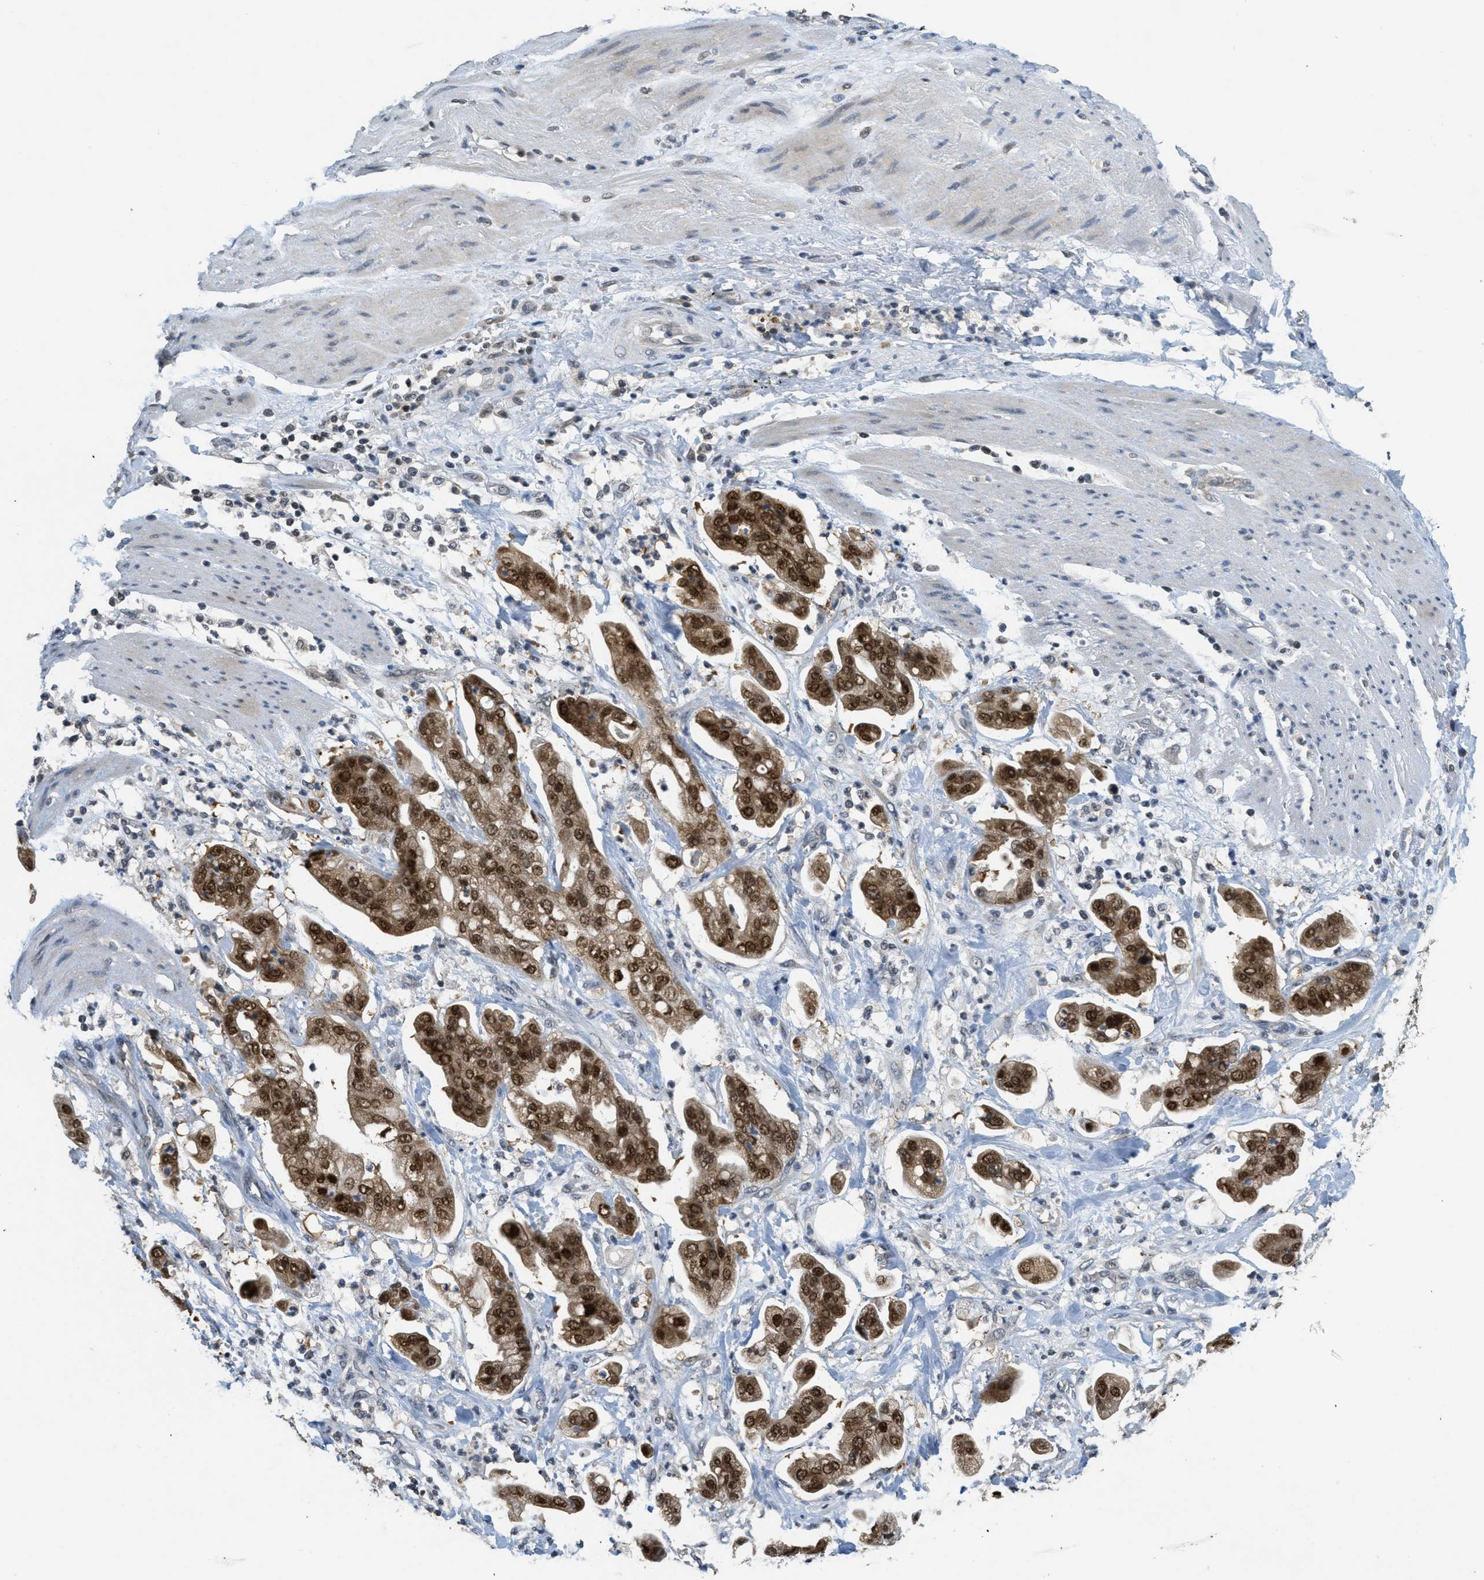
{"staining": {"intensity": "strong", "quantity": ">75%", "location": "cytoplasmic/membranous,nuclear"}, "tissue": "stomach cancer", "cell_type": "Tumor cells", "image_type": "cancer", "snomed": [{"axis": "morphology", "description": "Adenocarcinoma, NOS"}, {"axis": "topography", "description": "Stomach"}], "caption": "Stomach cancer (adenocarcinoma) was stained to show a protein in brown. There is high levels of strong cytoplasmic/membranous and nuclear staining in approximately >75% of tumor cells.", "gene": "DNAJB1", "patient": {"sex": "male", "age": 62}}